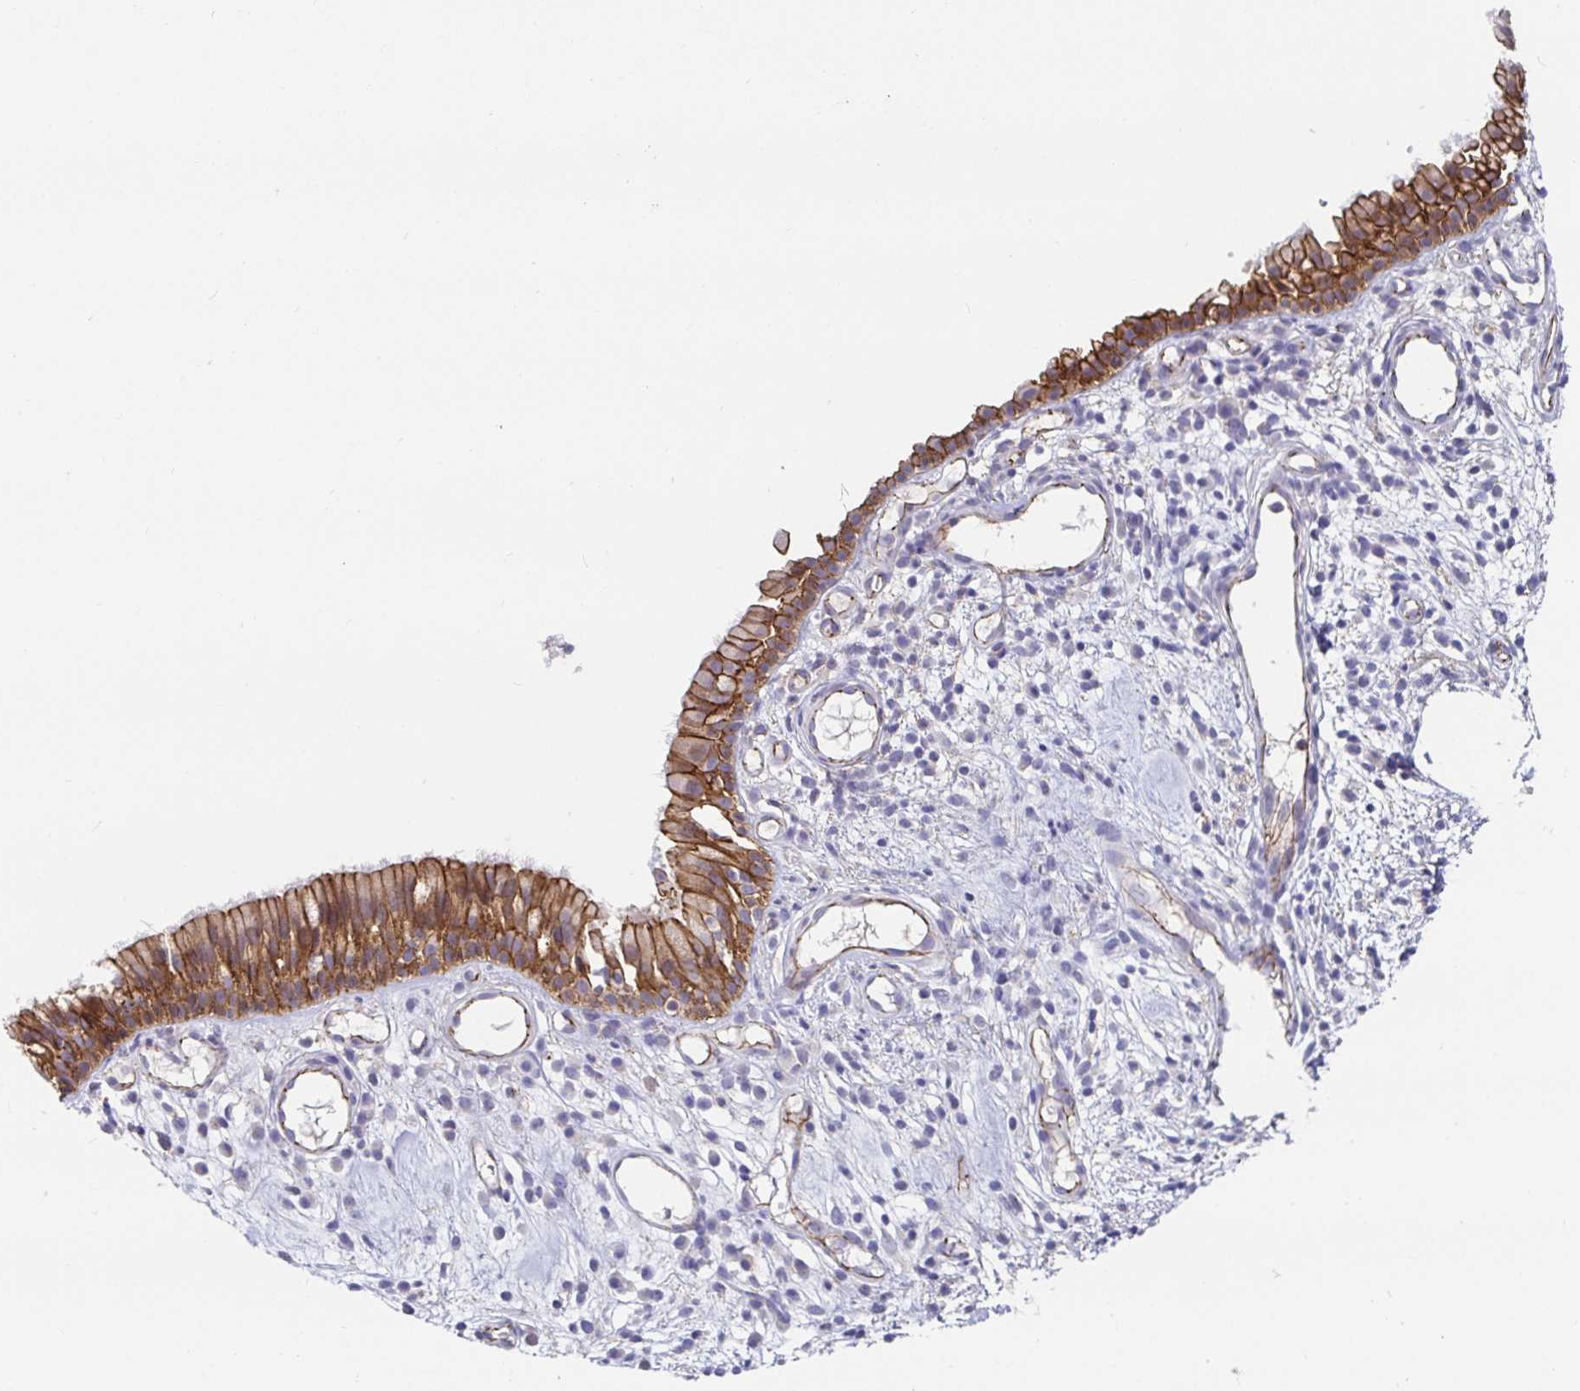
{"staining": {"intensity": "moderate", "quantity": ">75%", "location": "cytoplasmic/membranous"}, "tissue": "nasopharynx", "cell_type": "Respiratory epithelial cells", "image_type": "normal", "snomed": [{"axis": "morphology", "description": "Normal tissue, NOS"}, {"axis": "morphology", "description": "Inflammation, NOS"}, {"axis": "topography", "description": "Nasopharynx"}], "caption": "Immunohistochemical staining of normal human nasopharynx reveals medium levels of moderate cytoplasmic/membranous positivity in approximately >75% of respiratory epithelial cells.", "gene": "PIWIL3", "patient": {"sex": "male", "age": 54}}